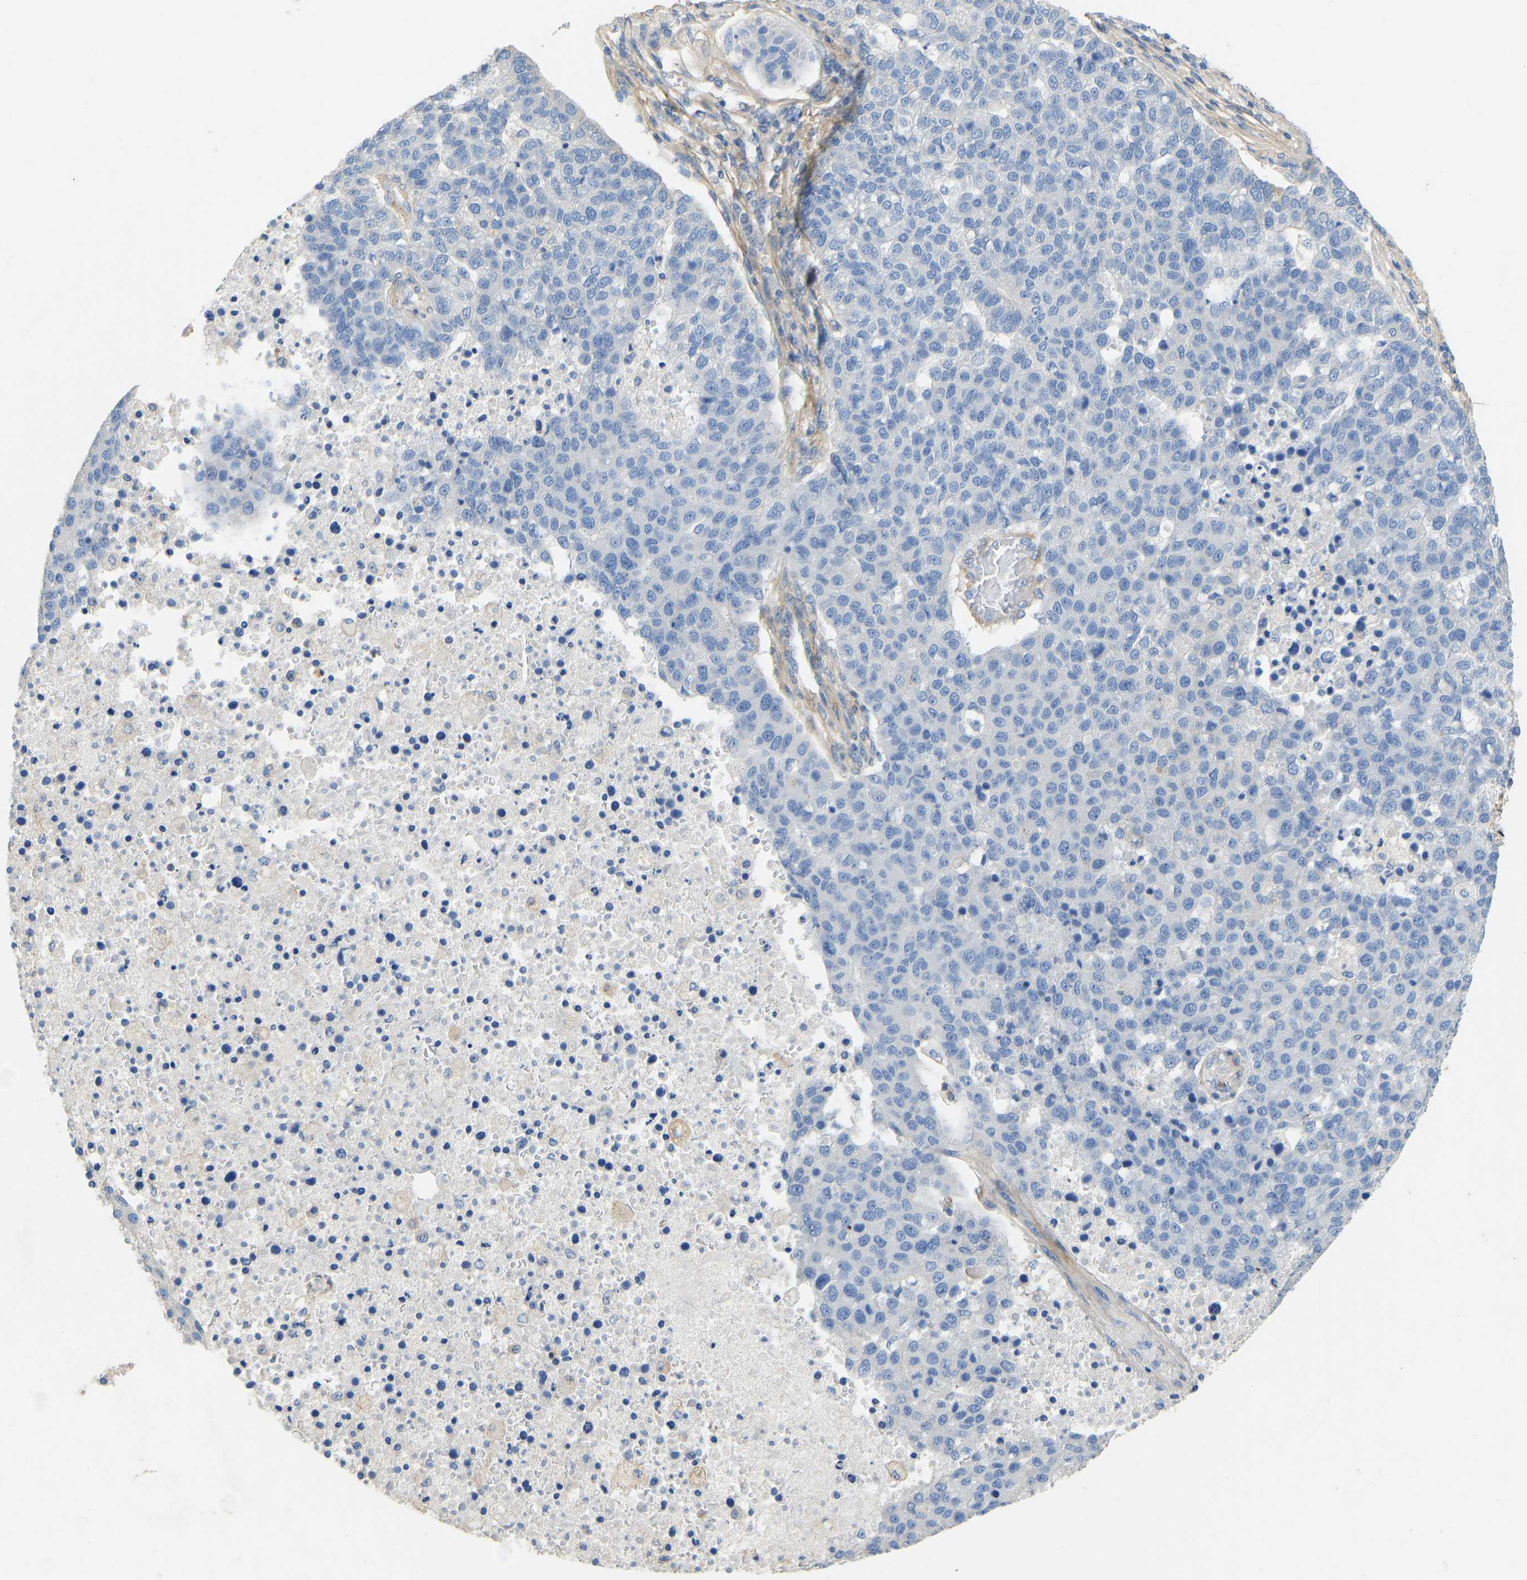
{"staining": {"intensity": "negative", "quantity": "none", "location": "none"}, "tissue": "pancreatic cancer", "cell_type": "Tumor cells", "image_type": "cancer", "snomed": [{"axis": "morphology", "description": "Adenocarcinoma, NOS"}, {"axis": "topography", "description": "Pancreas"}], "caption": "DAB immunohistochemical staining of human pancreatic adenocarcinoma shows no significant expression in tumor cells.", "gene": "TECTA", "patient": {"sex": "female", "age": 61}}